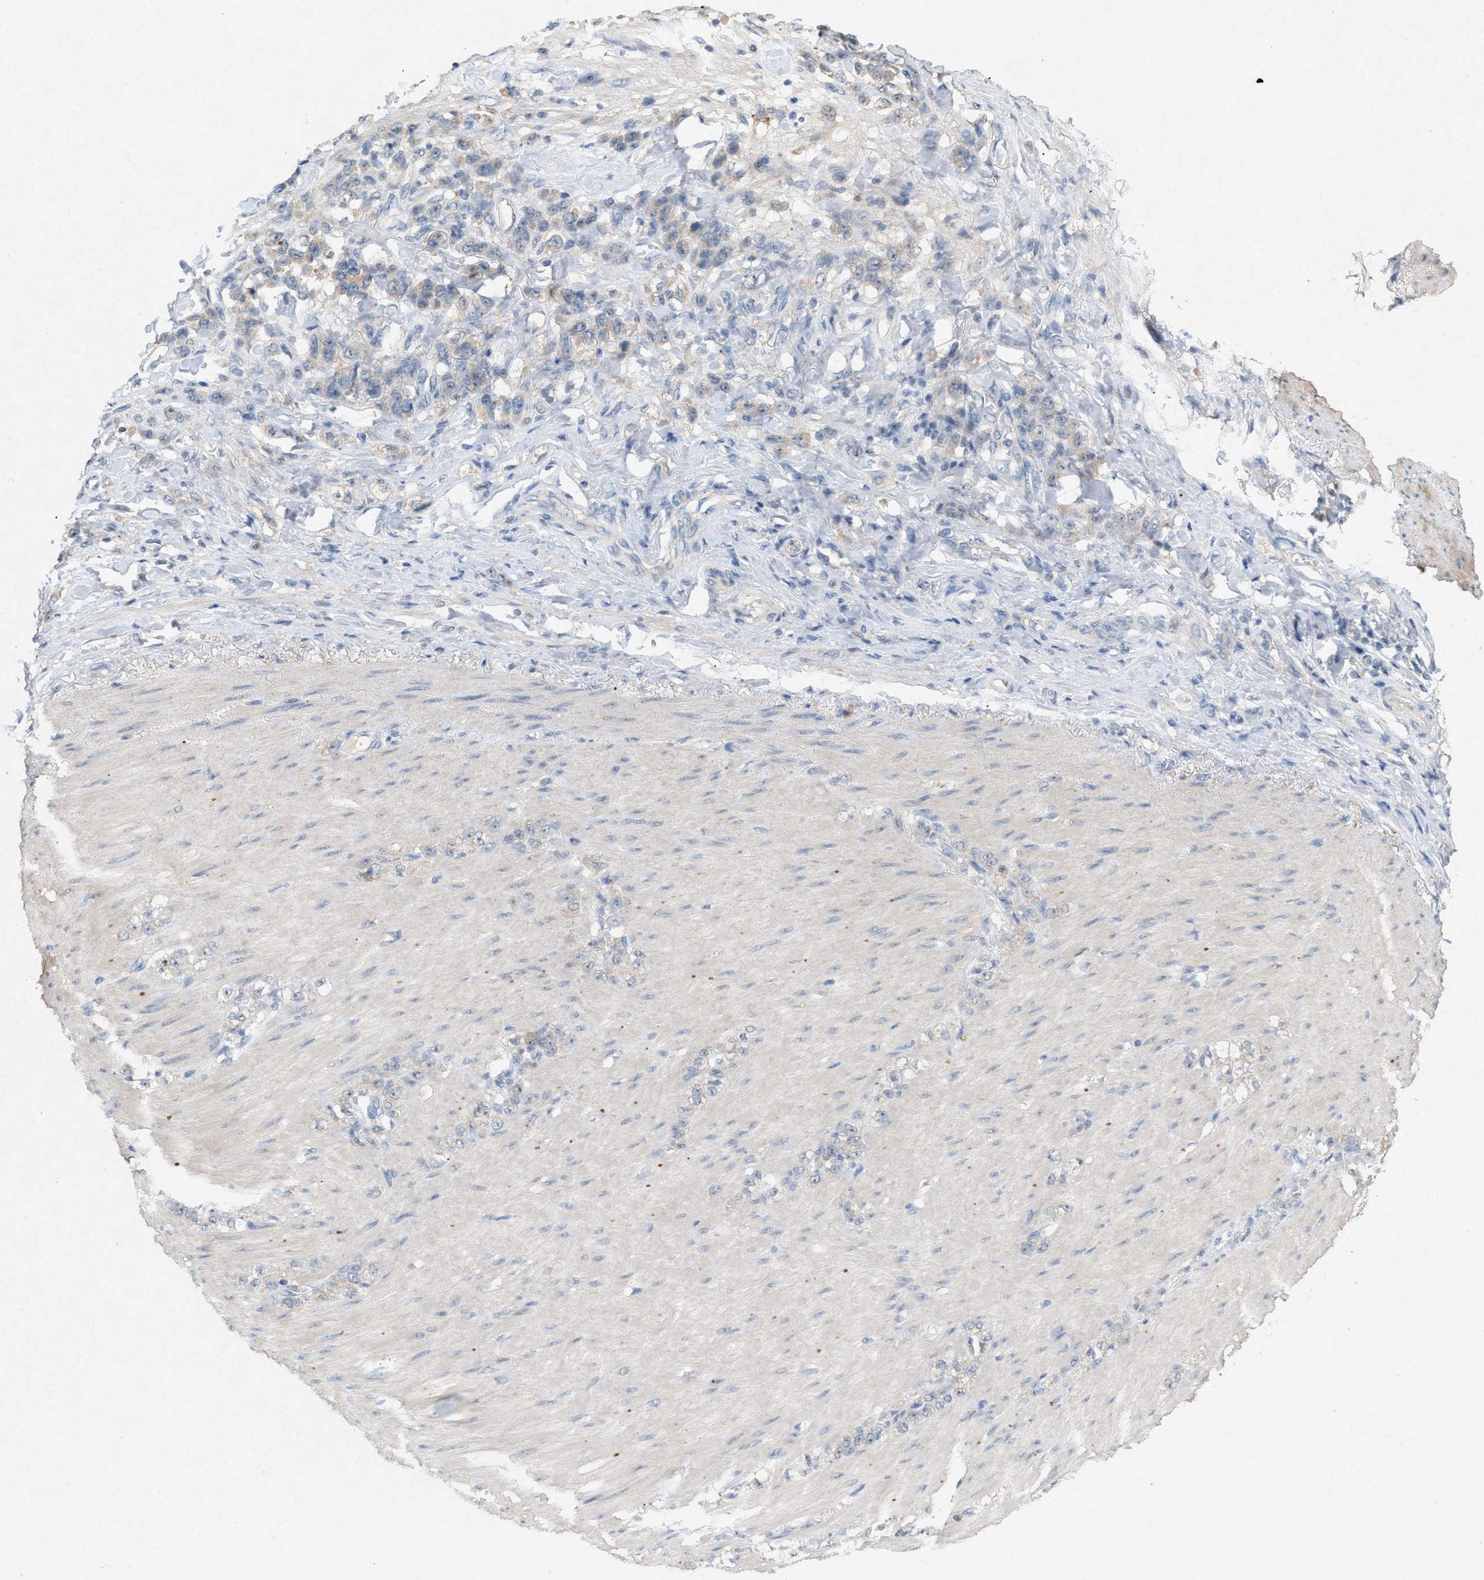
{"staining": {"intensity": "negative", "quantity": "none", "location": "none"}, "tissue": "stomach cancer", "cell_type": "Tumor cells", "image_type": "cancer", "snomed": [{"axis": "morphology", "description": "Normal tissue, NOS"}, {"axis": "morphology", "description": "Adenocarcinoma, NOS"}, {"axis": "topography", "description": "Stomach"}], "caption": "This is a photomicrograph of immunohistochemistry staining of stomach cancer (adenocarcinoma), which shows no expression in tumor cells.", "gene": "DCAF7", "patient": {"sex": "male", "age": 82}}